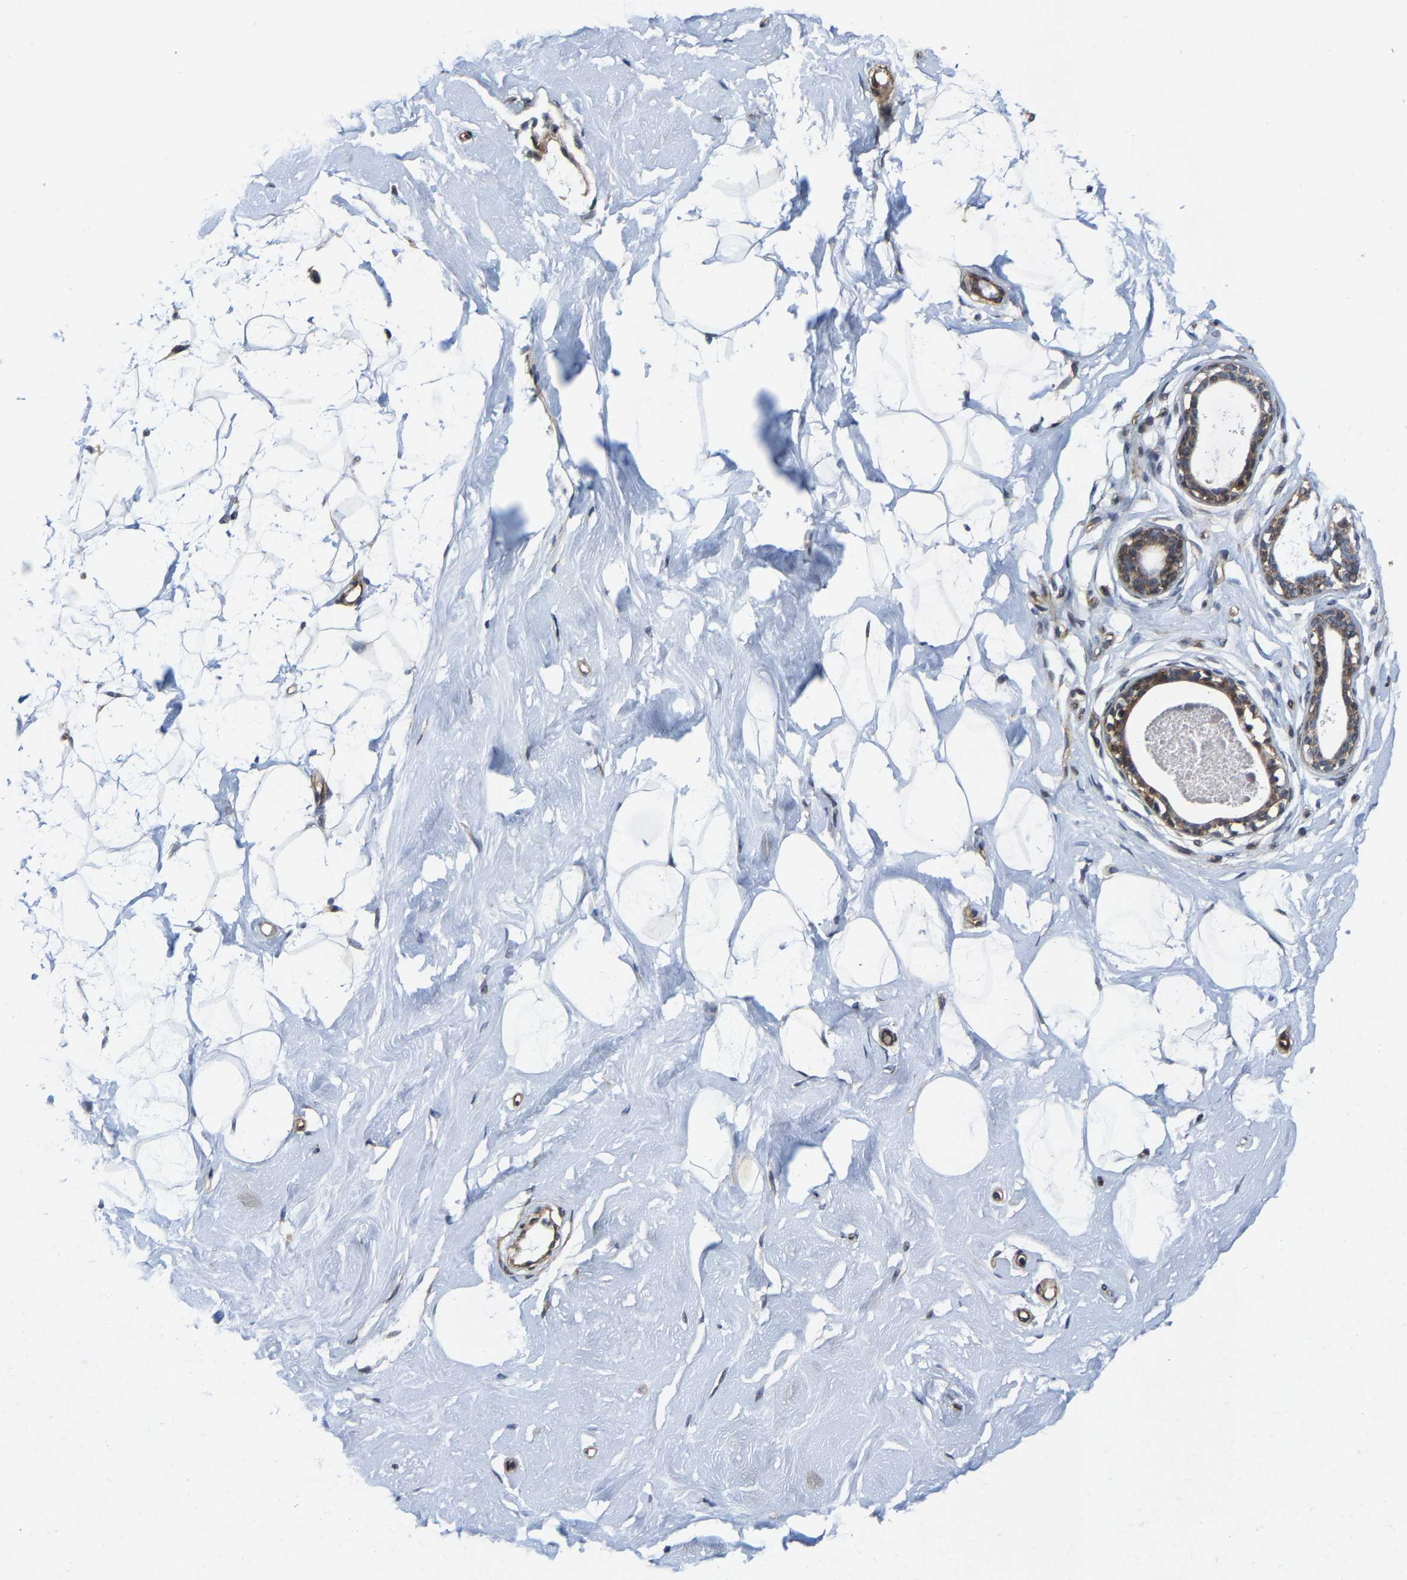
{"staining": {"intensity": "moderate", "quantity": "25%-75%", "location": "cytoplasmic/membranous"}, "tissue": "breast", "cell_type": "Adipocytes", "image_type": "normal", "snomed": [{"axis": "morphology", "description": "Normal tissue, NOS"}, {"axis": "topography", "description": "Breast"}], "caption": "Human breast stained with a brown dye displays moderate cytoplasmic/membranous positive positivity in about 25%-75% of adipocytes.", "gene": "TGFB1I1", "patient": {"sex": "female", "age": 23}}